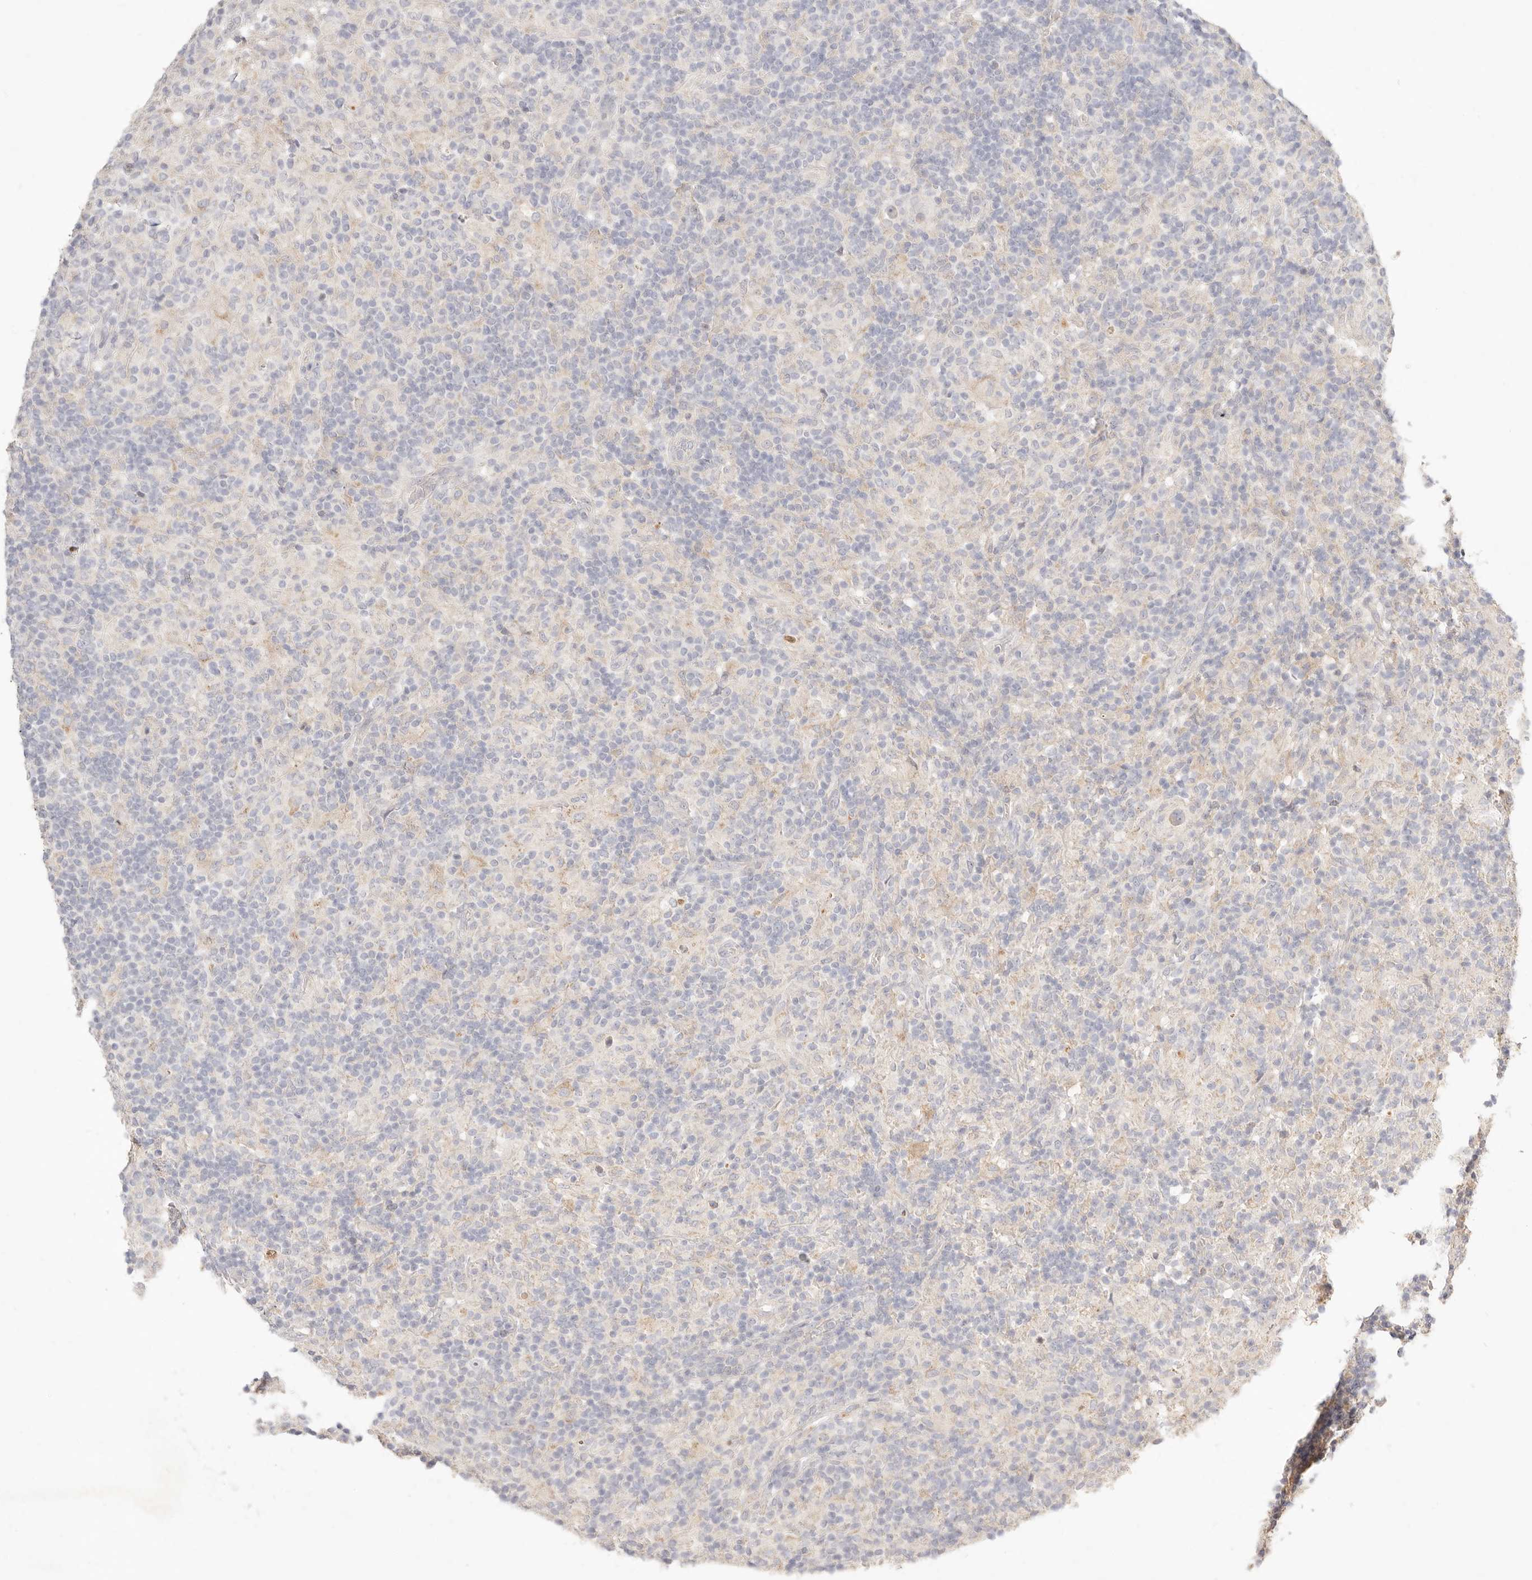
{"staining": {"intensity": "weak", "quantity": "<25%", "location": "cytoplasmic/membranous"}, "tissue": "lymphoma", "cell_type": "Tumor cells", "image_type": "cancer", "snomed": [{"axis": "morphology", "description": "Hodgkin's disease, NOS"}, {"axis": "topography", "description": "Lymph node"}], "caption": "Lymphoma stained for a protein using immunohistochemistry (IHC) shows no expression tumor cells.", "gene": "ACOX1", "patient": {"sex": "male", "age": 70}}